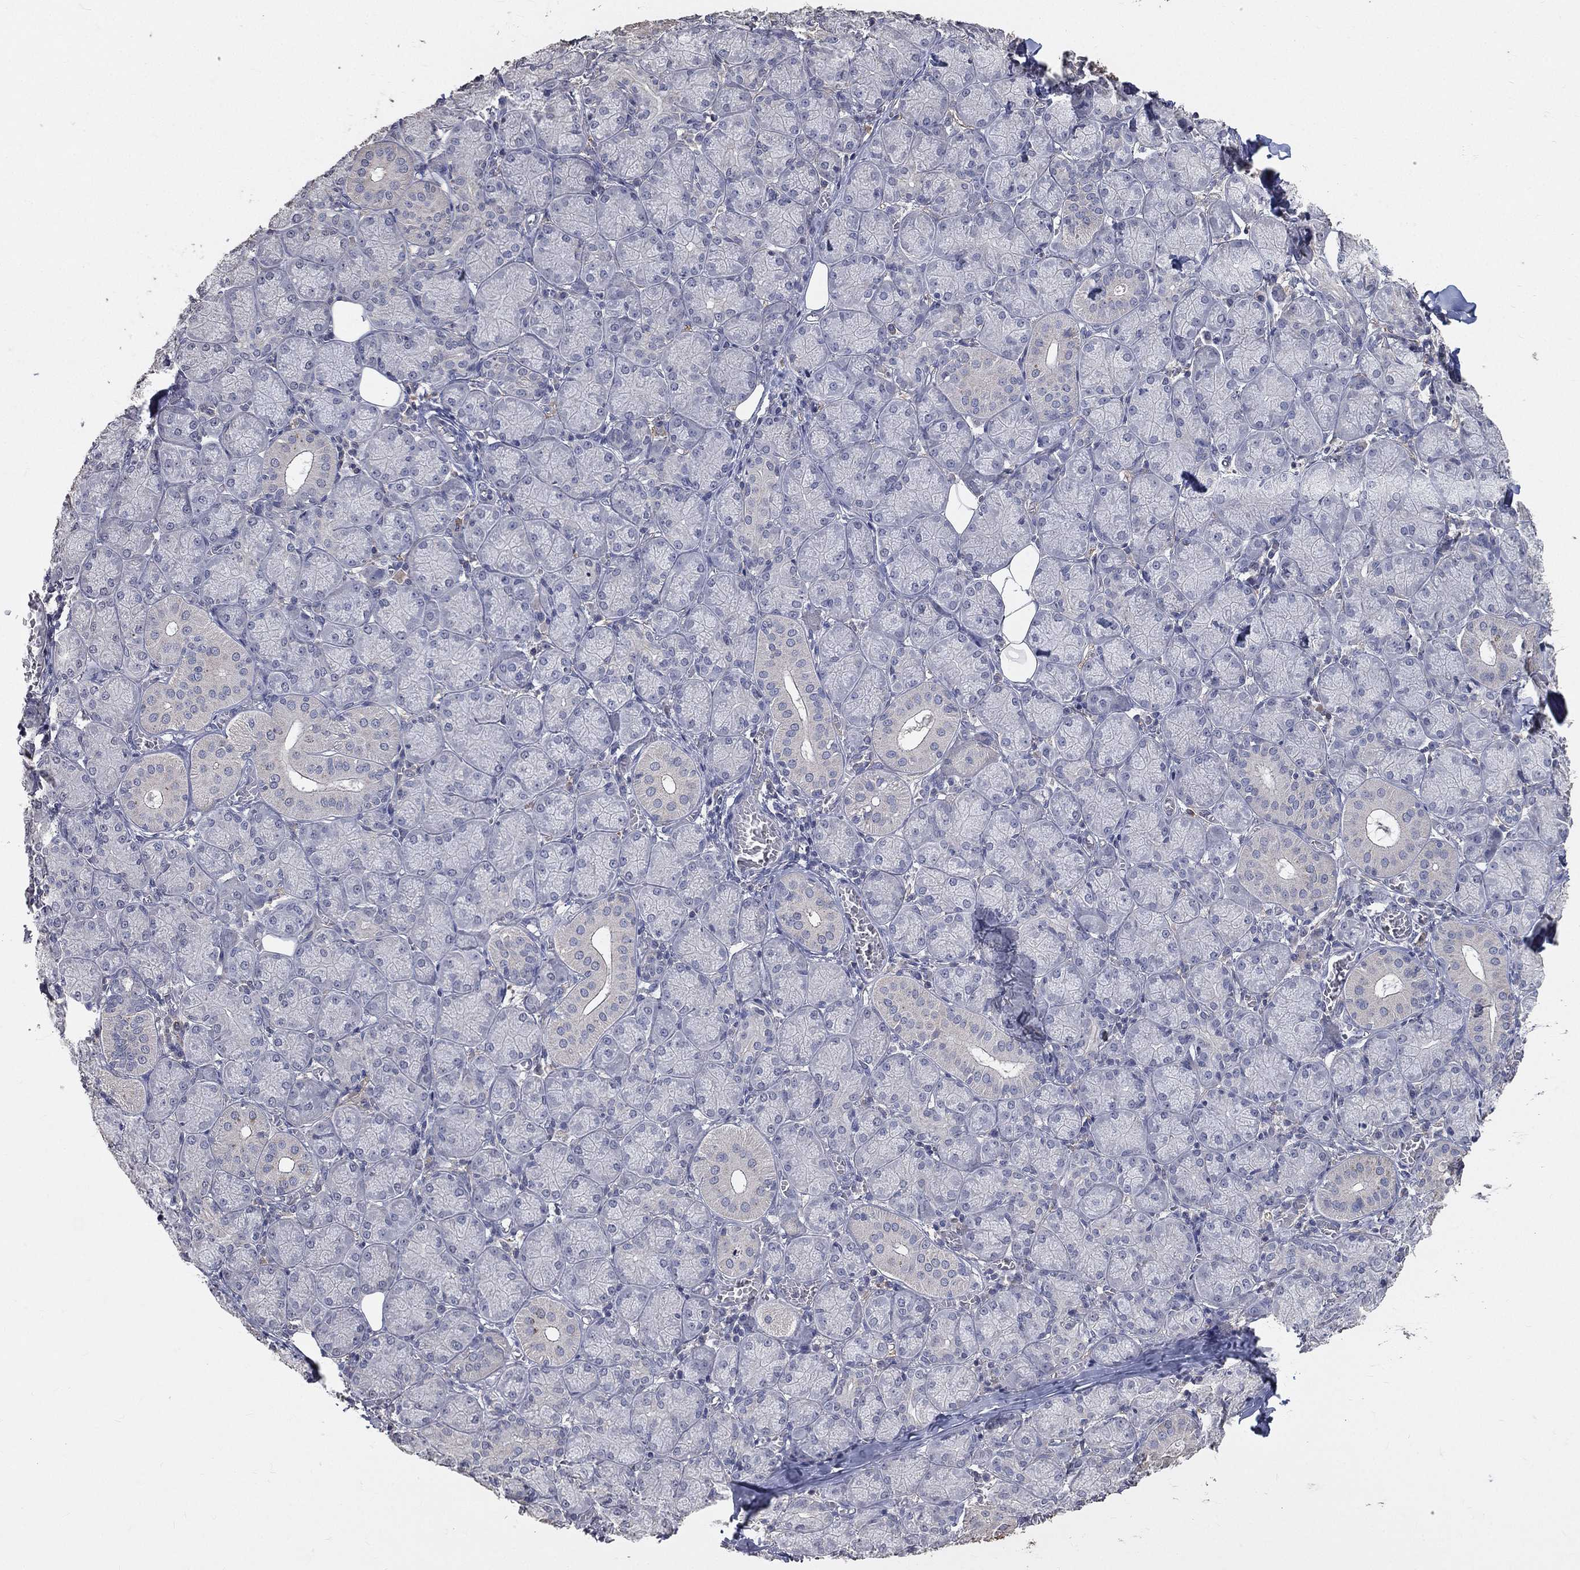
{"staining": {"intensity": "negative", "quantity": "none", "location": "none"}, "tissue": "salivary gland", "cell_type": "Glandular cells", "image_type": "normal", "snomed": [{"axis": "morphology", "description": "Normal tissue, NOS"}, {"axis": "topography", "description": "Salivary gland"}, {"axis": "topography", "description": "Peripheral nerve tissue"}], "caption": "Immunohistochemistry (IHC) photomicrograph of unremarkable salivary gland: salivary gland stained with DAB displays no significant protein positivity in glandular cells.", "gene": "SNAP25", "patient": {"sex": "female", "age": 24}}